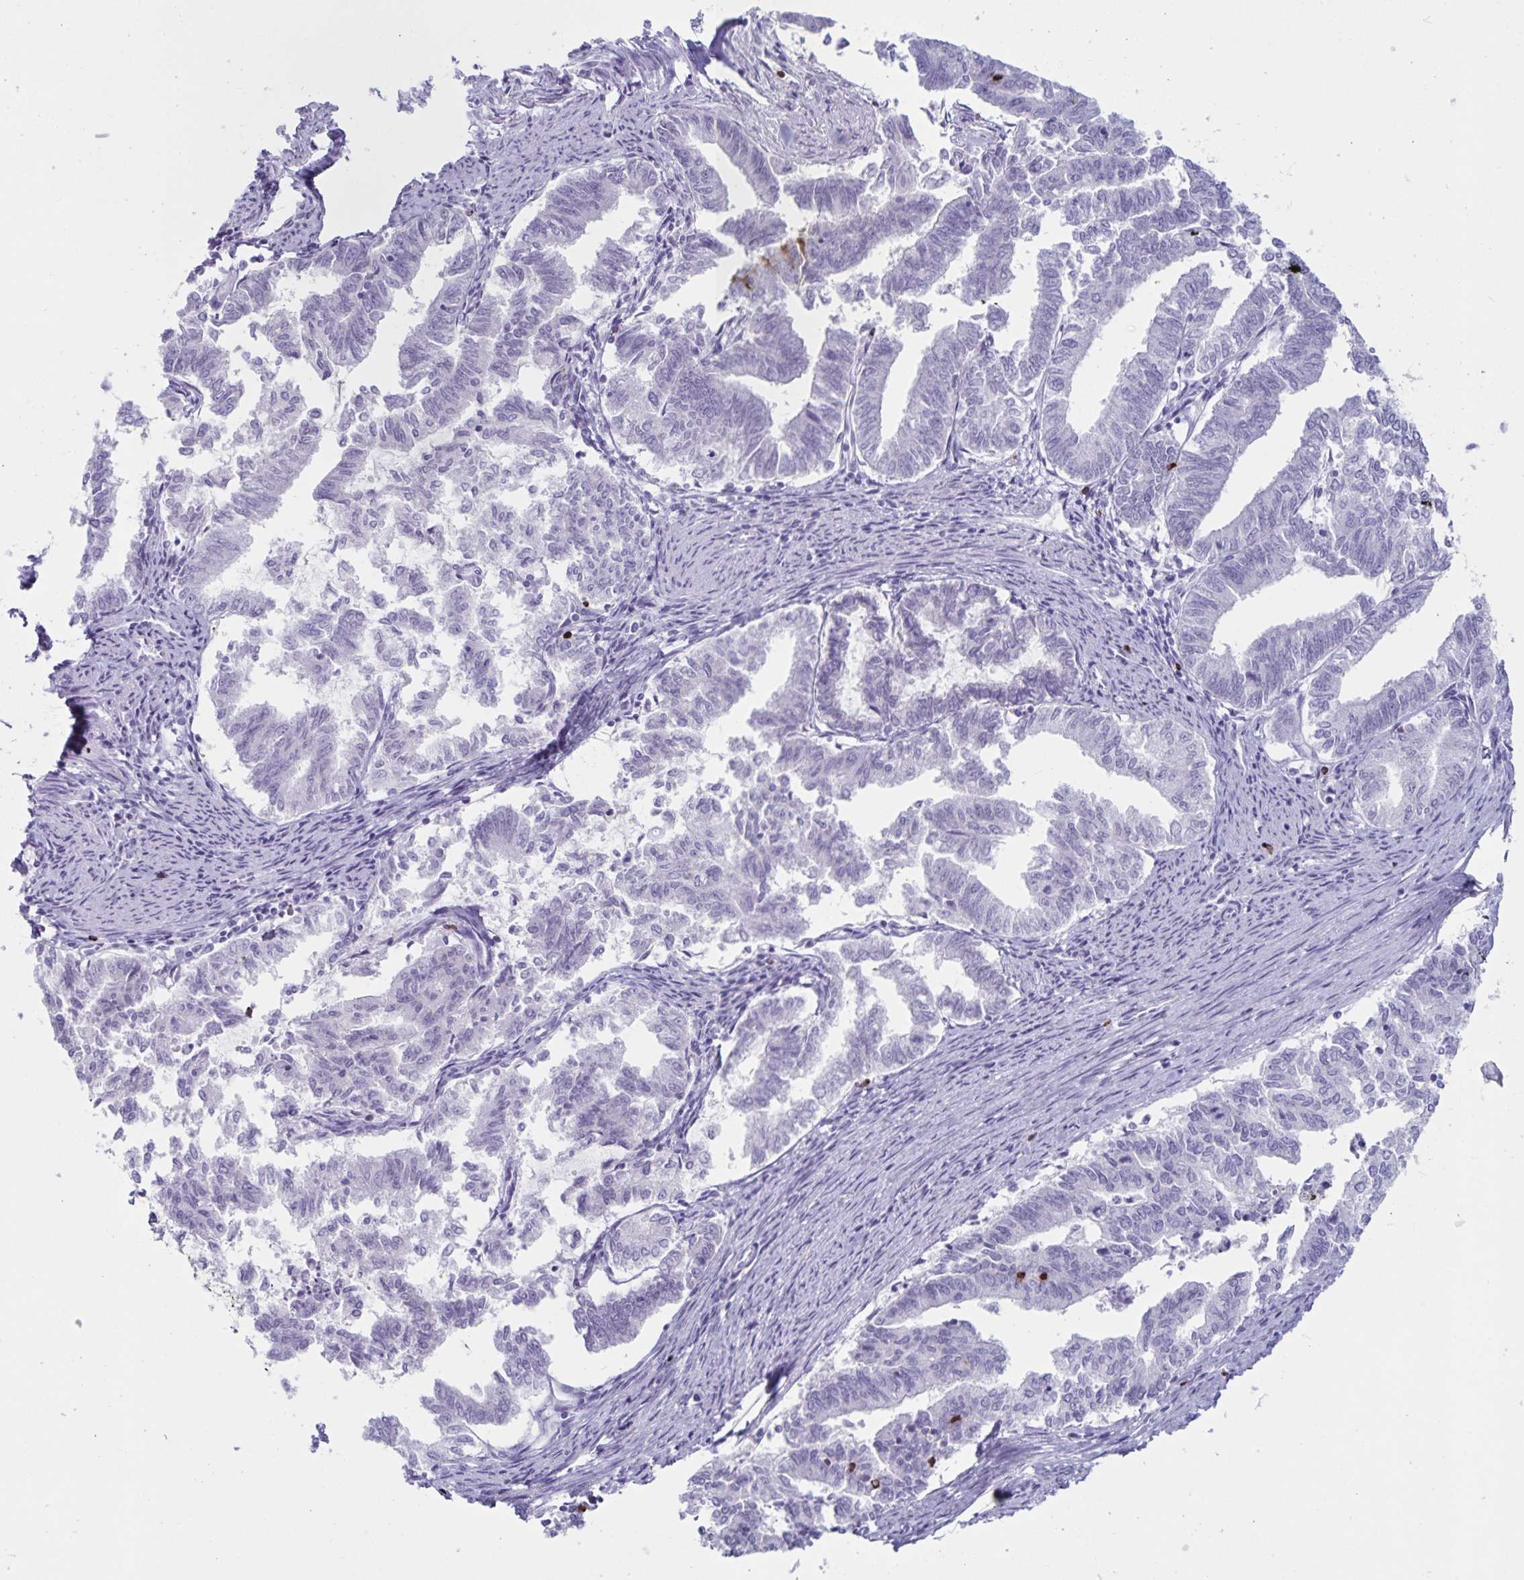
{"staining": {"intensity": "negative", "quantity": "none", "location": "none"}, "tissue": "endometrial cancer", "cell_type": "Tumor cells", "image_type": "cancer", "snomed": [{"axis": "morphology", "description": "Adenocarcinoma, NOS"}, {"axis": "topography", "description": "Endometrium"}], "caption": "This is an IHC photomicrograph of human endometrial cancer (adenocarcinoma). There is no staining in tumor cells.", "gene": "GNLY", "patient": {"sex": "female", "age": 79}}